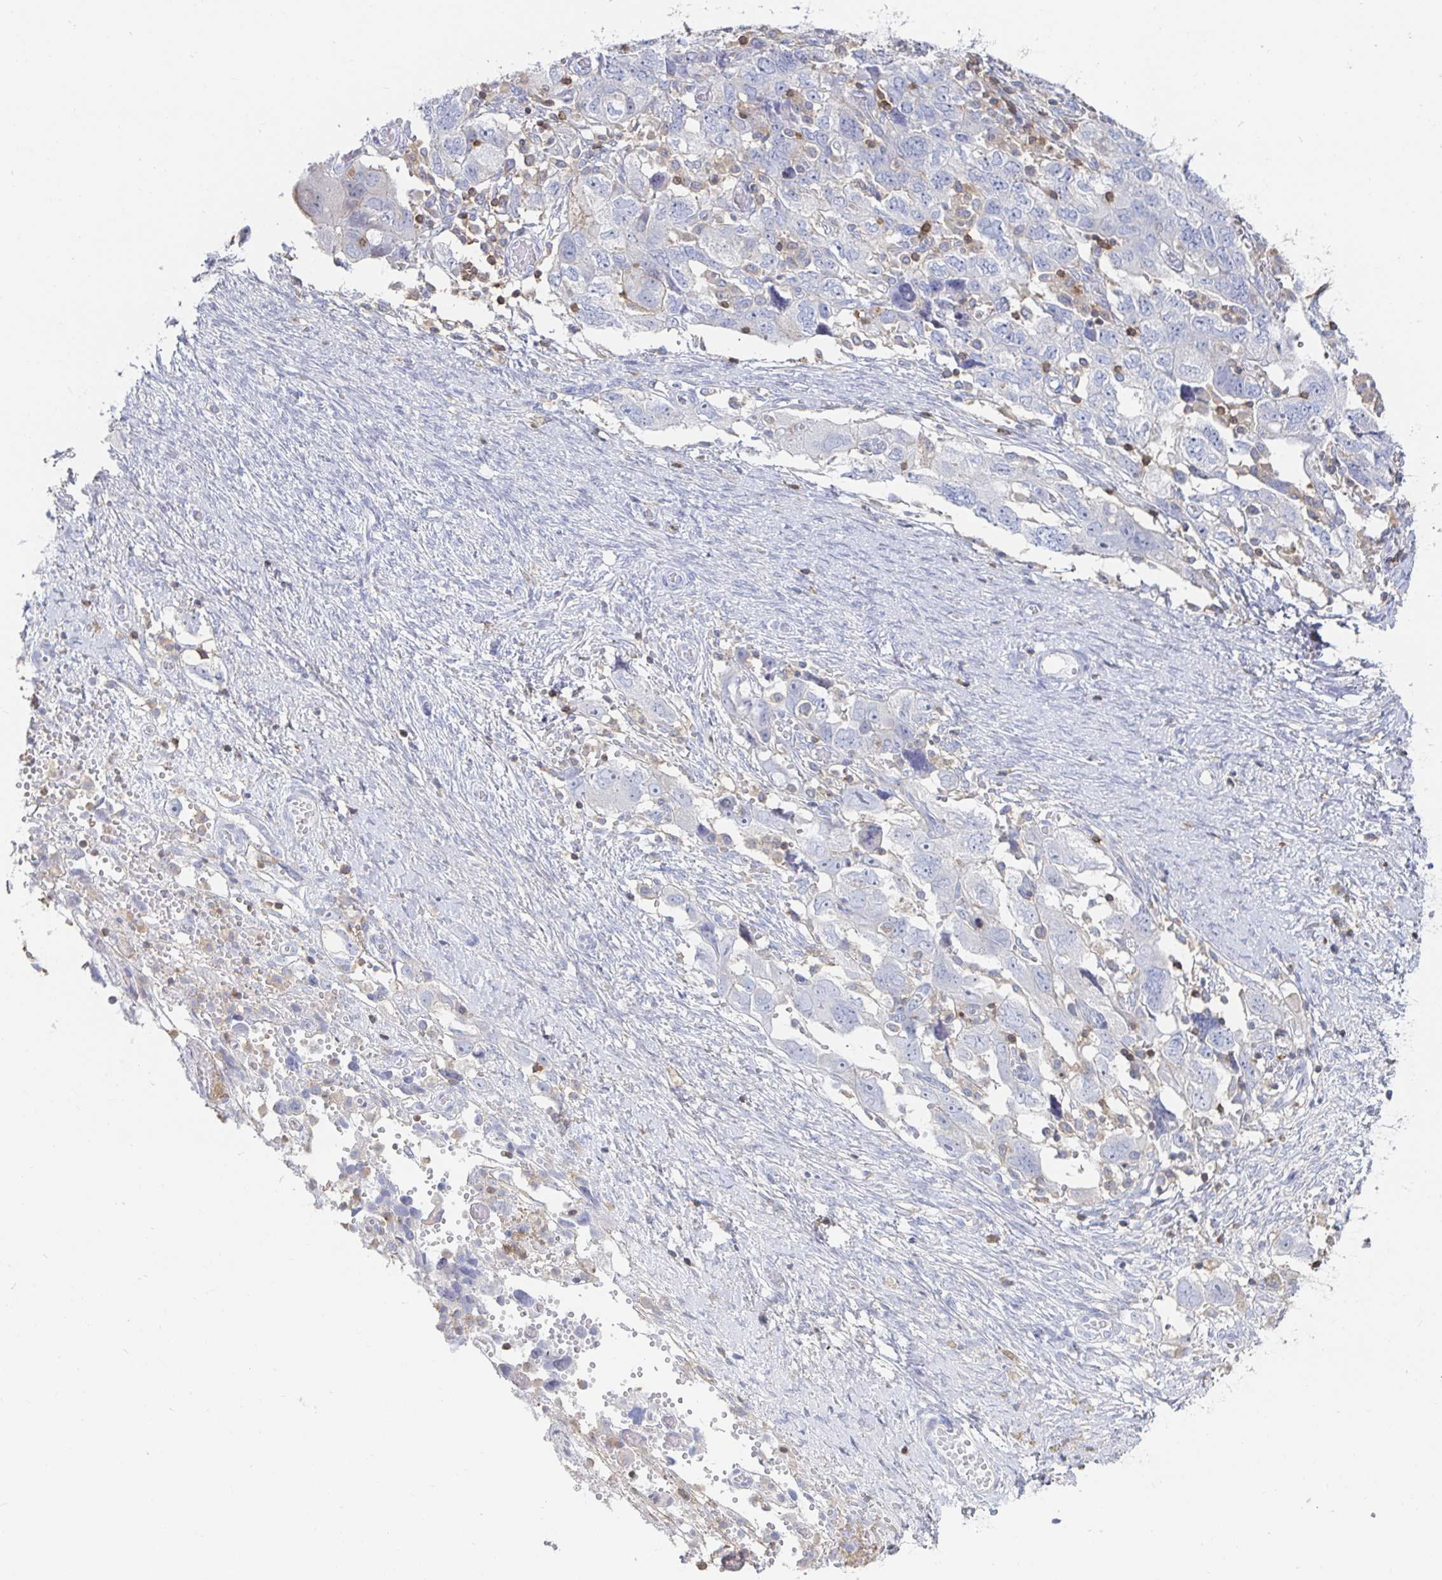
{"staining": {"intensity": "negative", "quantity": "none", "location": "none"}, "tissue": "ovarian cancer", "cell_type": "Tumor cells", "image_type": "cancer", "snomed": [{"axis": "morphology", "description": "Carcinoma, NOS"}, {"axis": "morphology", "description": "Cystadenocarcinoma, serous, NOS"}, {"axis": "topography", "description": "Ovary"}], "caption": "High power microscopy image of an immunohistochemistry (IHC) micrograph of serous cystadenocarcinoma (ovarian), revealing no significant expression in tumor cells.", "gene": "PIK3CD", "patient": {"sex": "female", "age": 69}}